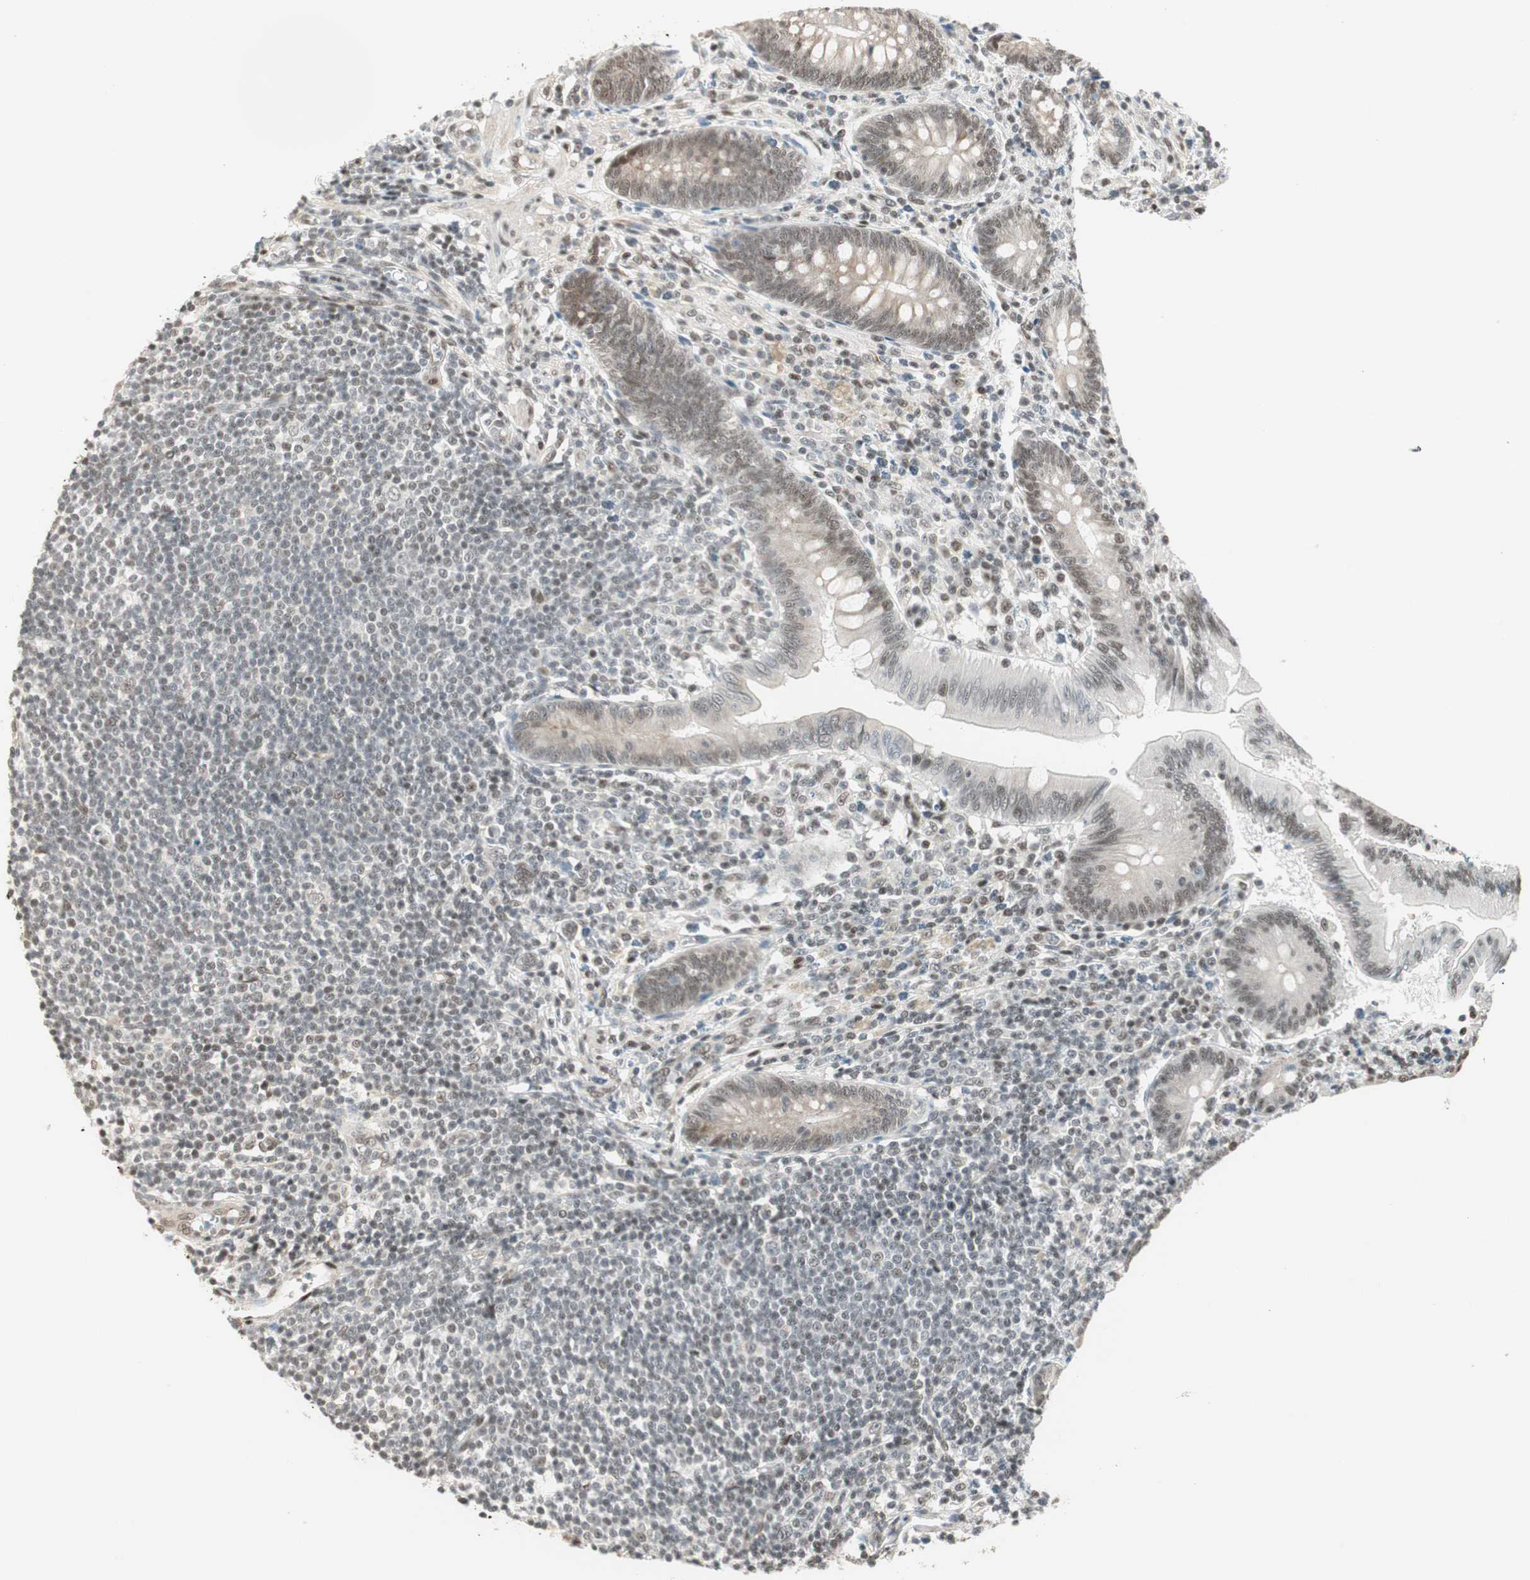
{"staining": {"intensity": "moderate", "quantity": ">75%", "location": "cytoplasmic/membranous,nuclear"}, "tissue": "appendix", "cell_type": "Glandular cells", "image_type": "normal", "snomed": [{"axis": "morphology", "description": "Normal tissue, NOS"}, {"axis": "morphology", "description": "Inflammation, NOS"}, {"axis": "topography", "description": "Appendix"}], "caption": "Brown immunohistochemical staining in normal appendix exhibits moderate cytoplasmic/membranous,nuclear expression in approximately >75% of glandular cells.", "gene": "ZBTB17", "patient": {"sex": "male", "age": 46}}